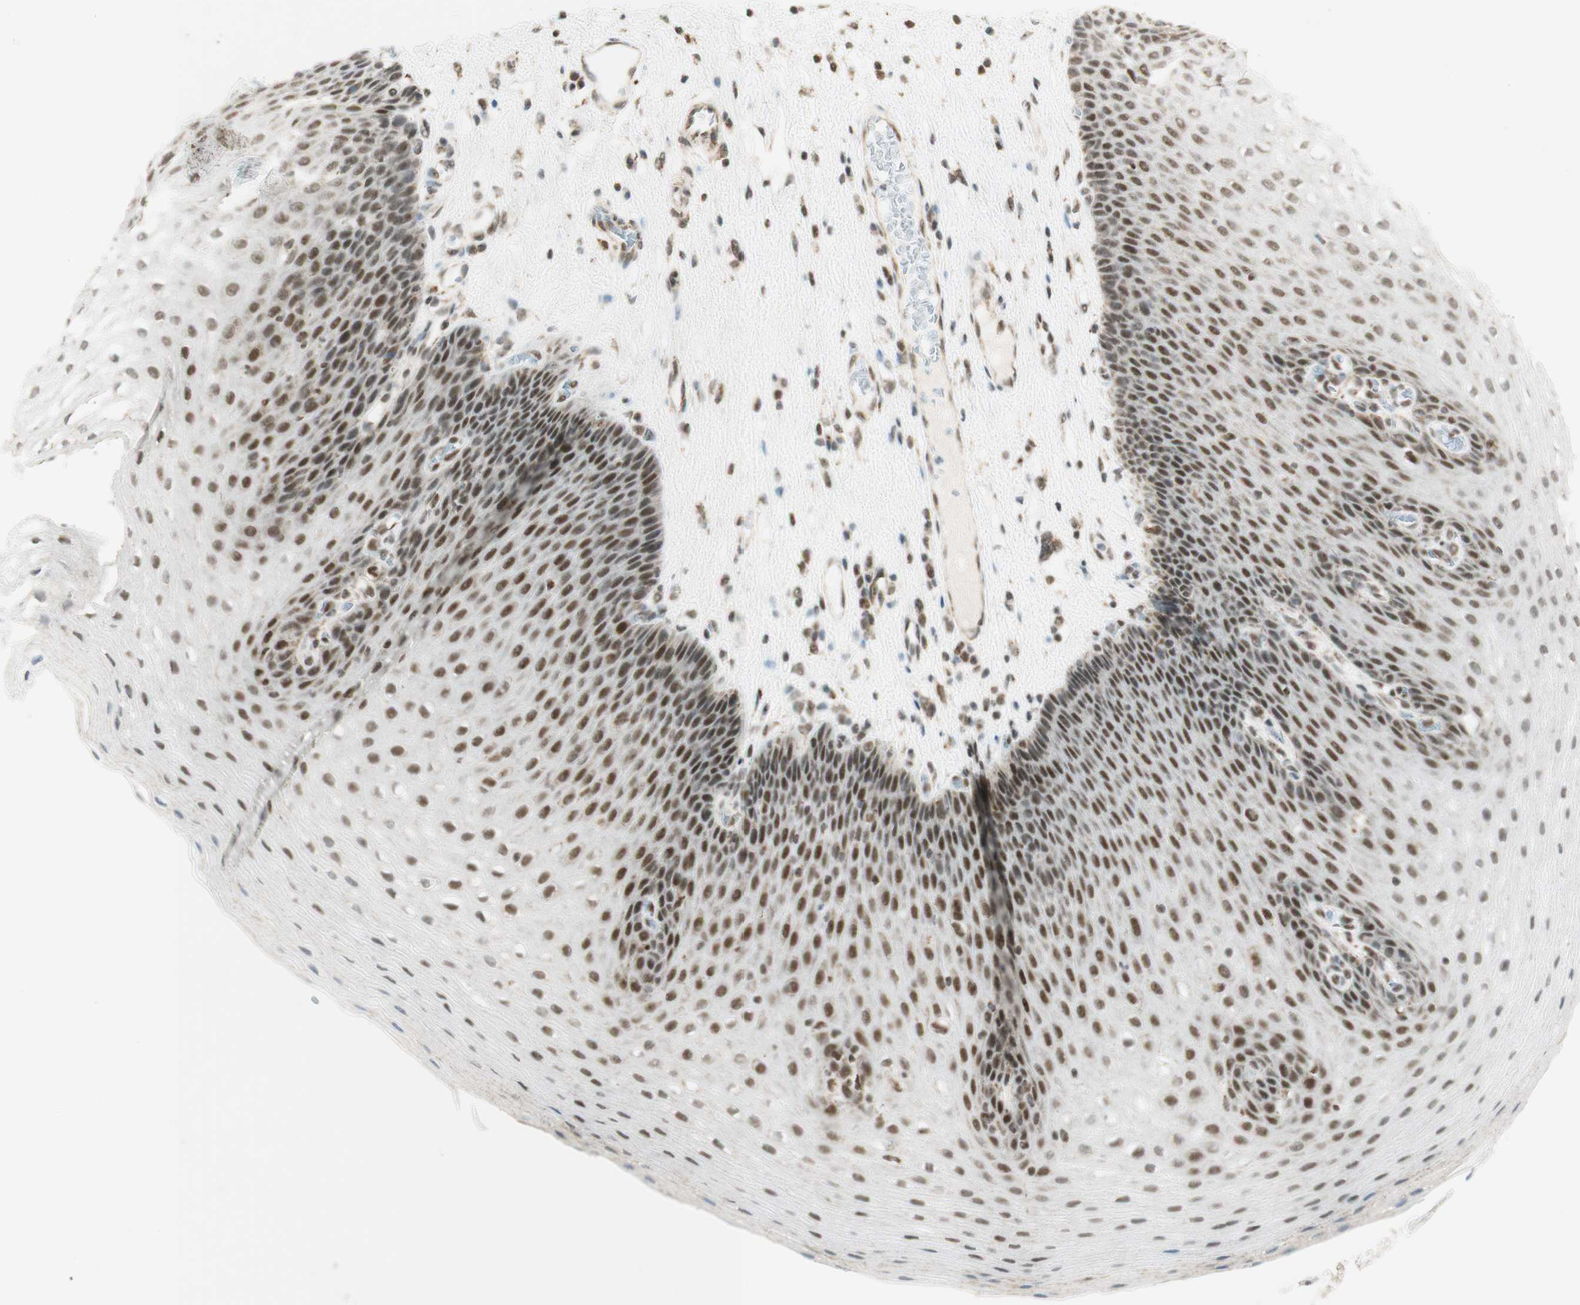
{"staining": {"intensity": "moderate", "quantity": "25%-75%", "location": "nuclear"}, "tissue": "esophagus", "cell_type": "Squamous epithelial cells", "image_type": "normal", "snomed": [{"axis": "morphology", "description": "Normal tissue, NOS"}, {"axis": "topography", "description": "Esophagus"}], "caption": "Brown immunohistochemical staining in normal esophagus reveals moderate nuclear staining in approximately 25%-75% of squamous epithelial cells. Nuclei are stained in blue.", "gene": "ZNF782", "patient": {"sex": "male", "age": 48}}